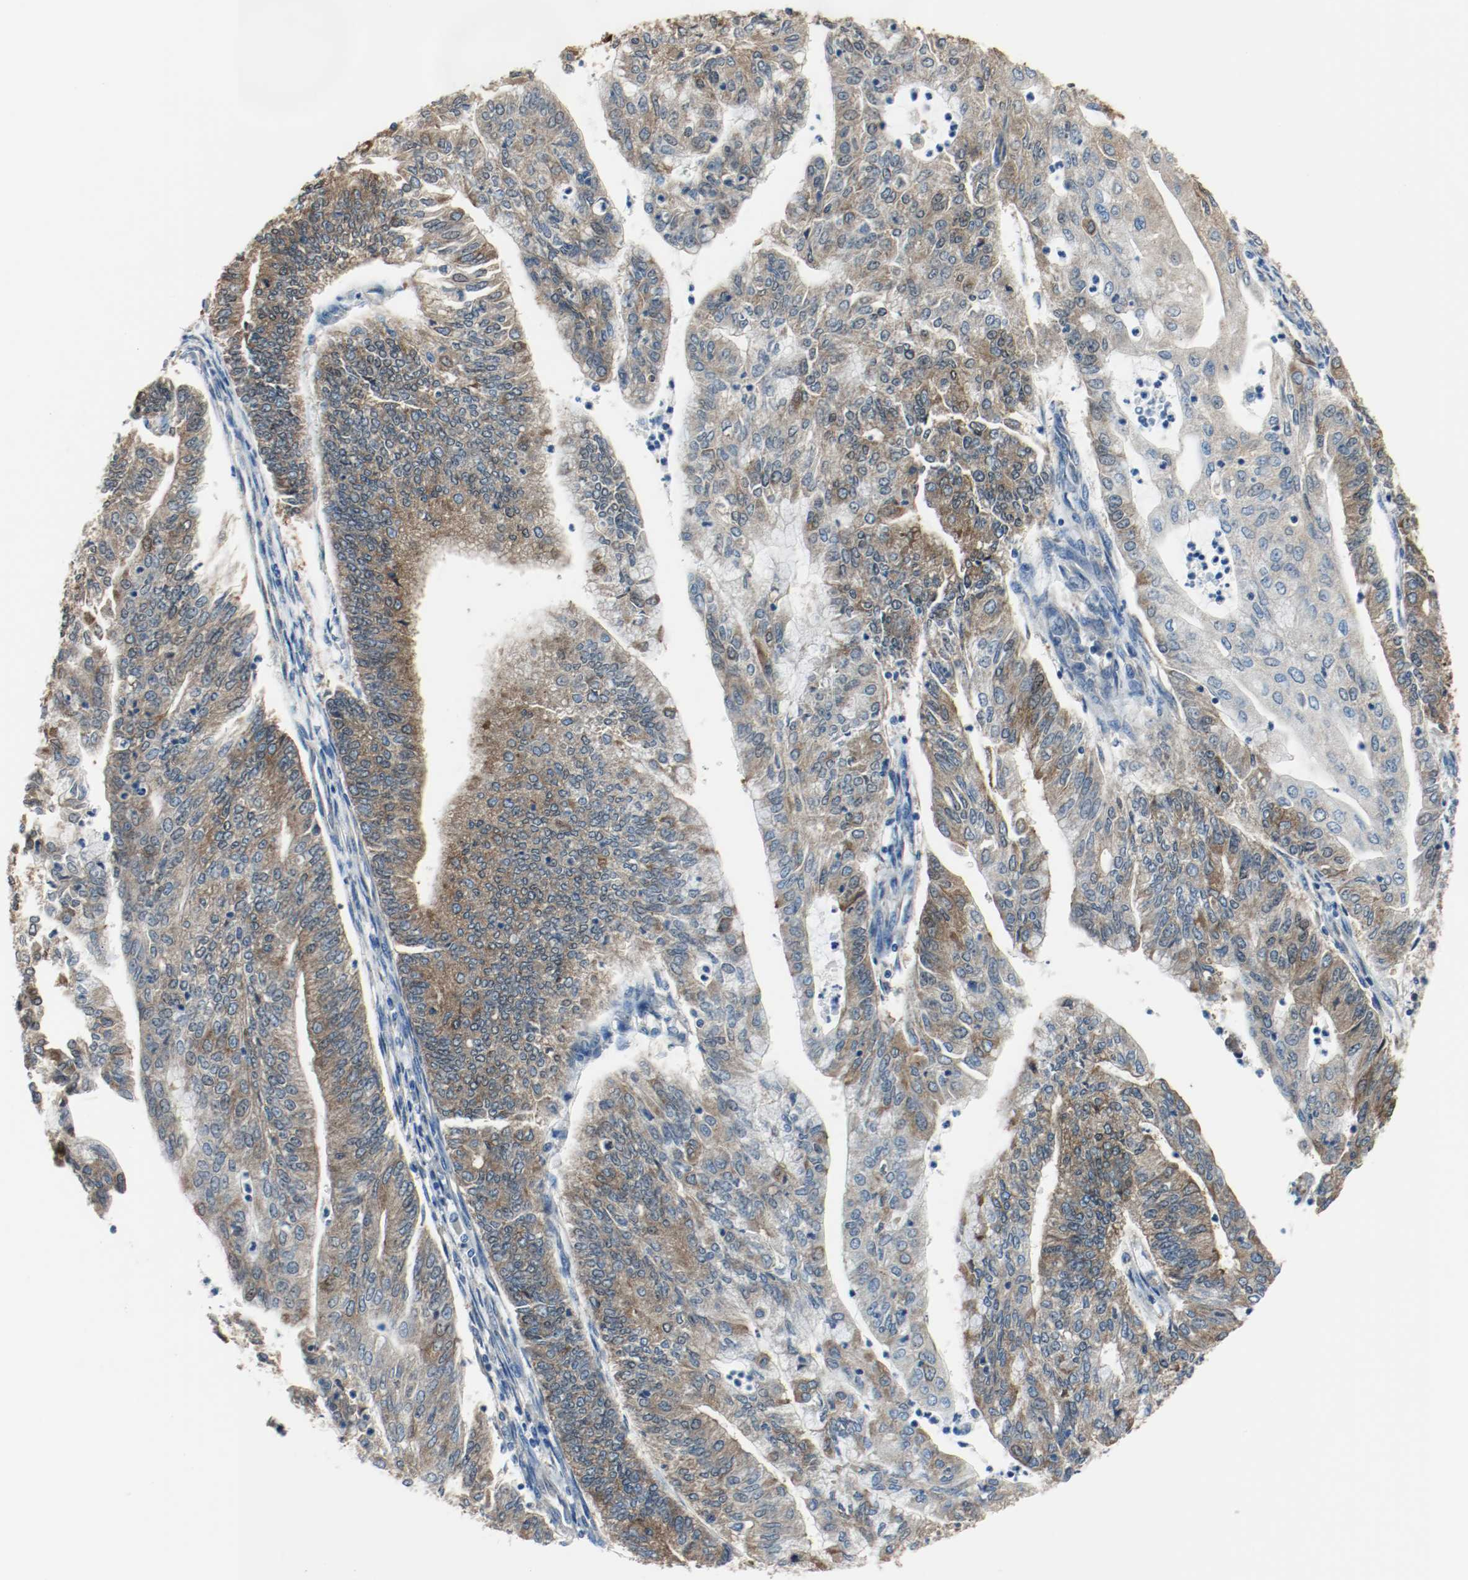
{"staining": {"intensity": "moderate", "quantity": ">75%", "location": "cytoplasmic/membranous"}, "tissue": "endometrial cancer", "cell_type": "Tumor cells", "image_type": "cancer", "snomed": [{"axis": "morphology", "description": "Adenocarcinoma, NOS"}, {"axis": "topography", "description": "Endometrium"}], "caption": "Brown immunohistochemical staining in human endometrial adenocarcinoma demonstrates moderate cytoplasmic/membranous positivity in about >75% of tumor cells.", "gene": "TUBA3D", "patient": {"sex": "female", "age": 59}}